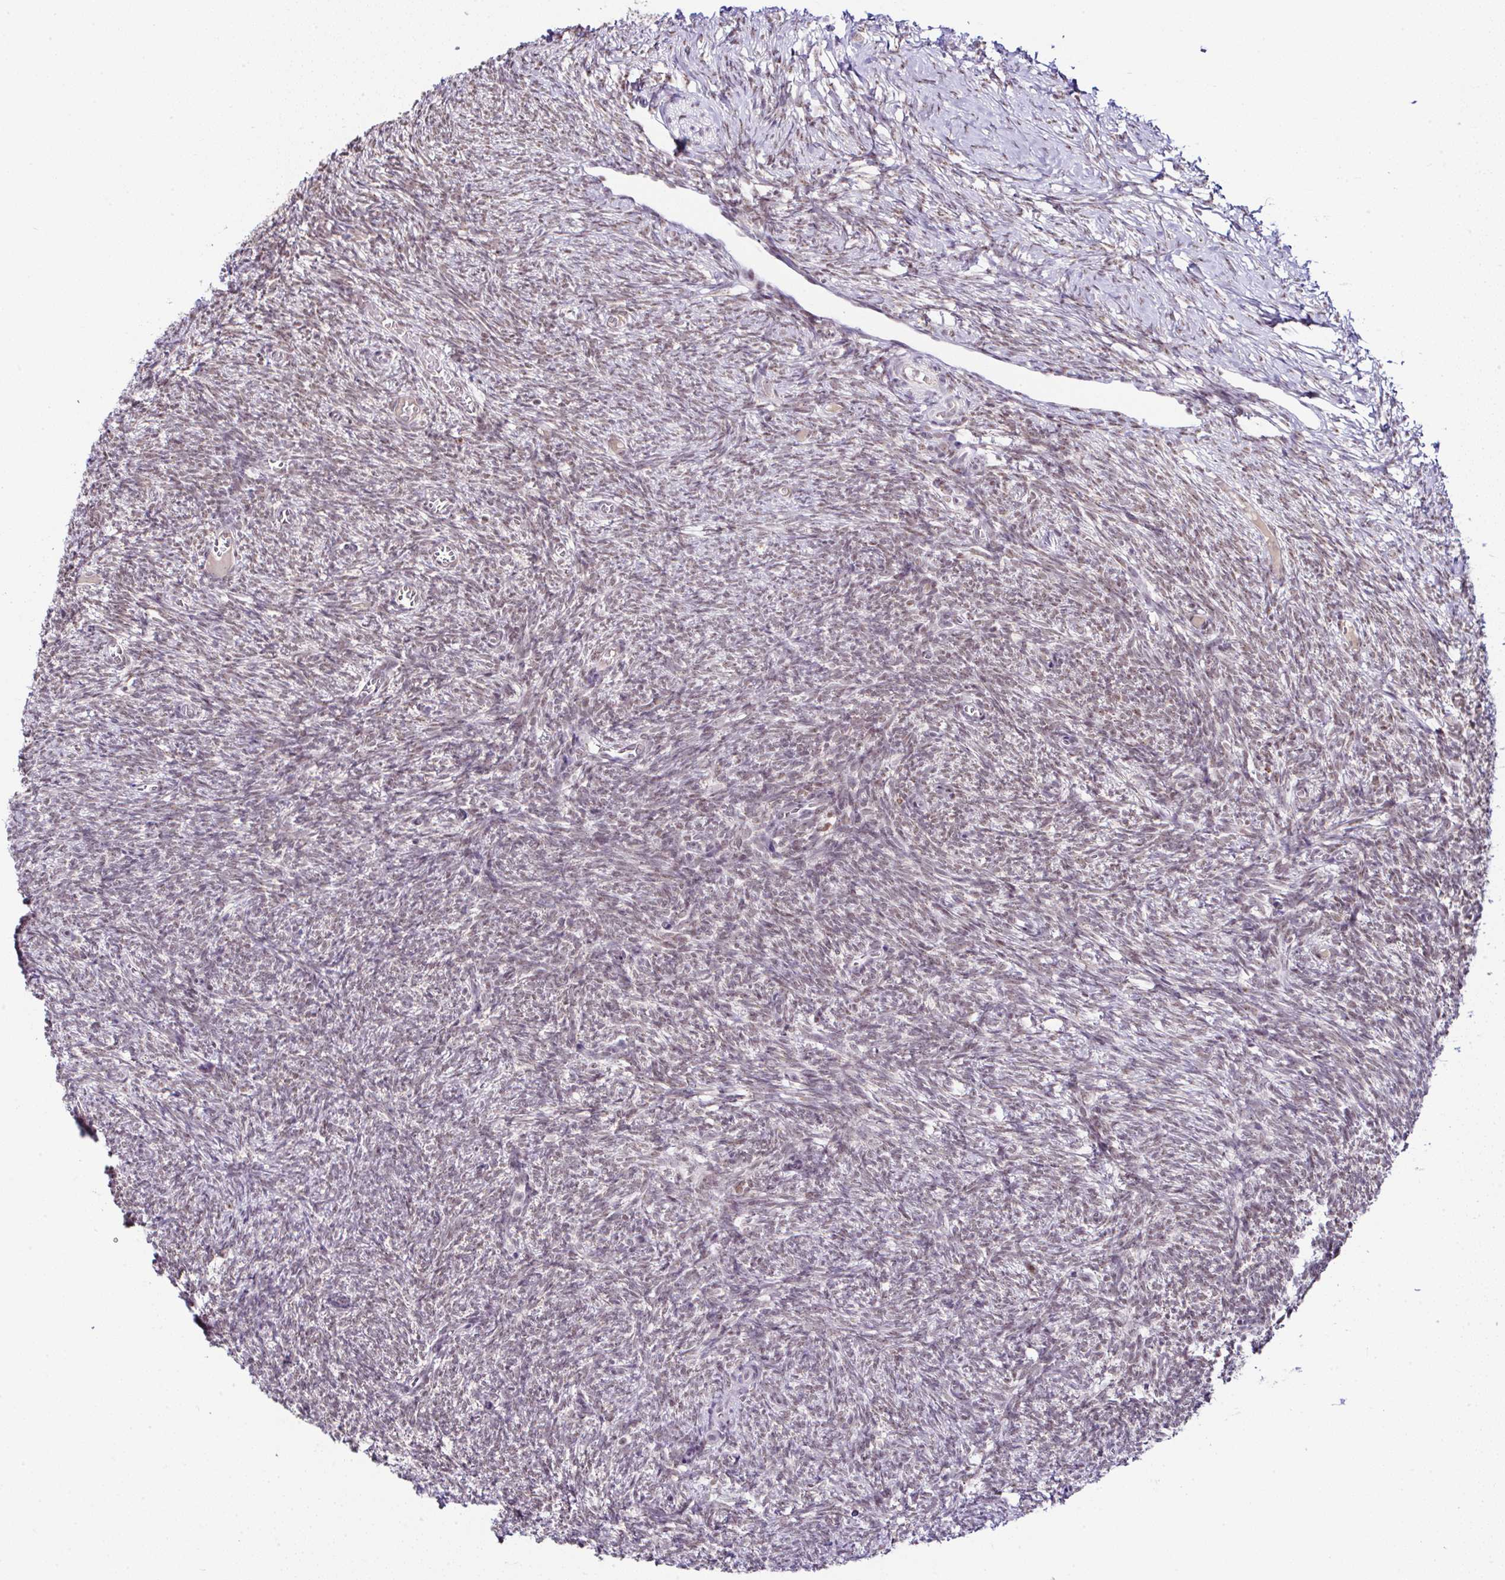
{"staining": {"intensity": "weak", "quantity": ">75%", "location": "nuclear"}, "tissue": "ovary", "cell_type": "Follicle cells", "image_type": "normal", "snomed": [{"axis": "morphology", "description": "Normal tissue, NOS"}, {"axis": "topography", "description": "Ovary"}], "caption": "The image shows a brown stain indicating the presence of a protein in the nuclear of follicle cells in ovary. The protein of interest is stained brown, and the nuclei are stained in blue (DAB IHC with brightfield microscopy, high magnification).", "gene": "PTPN2", "patient": {"sex": "female", "age": 39}}